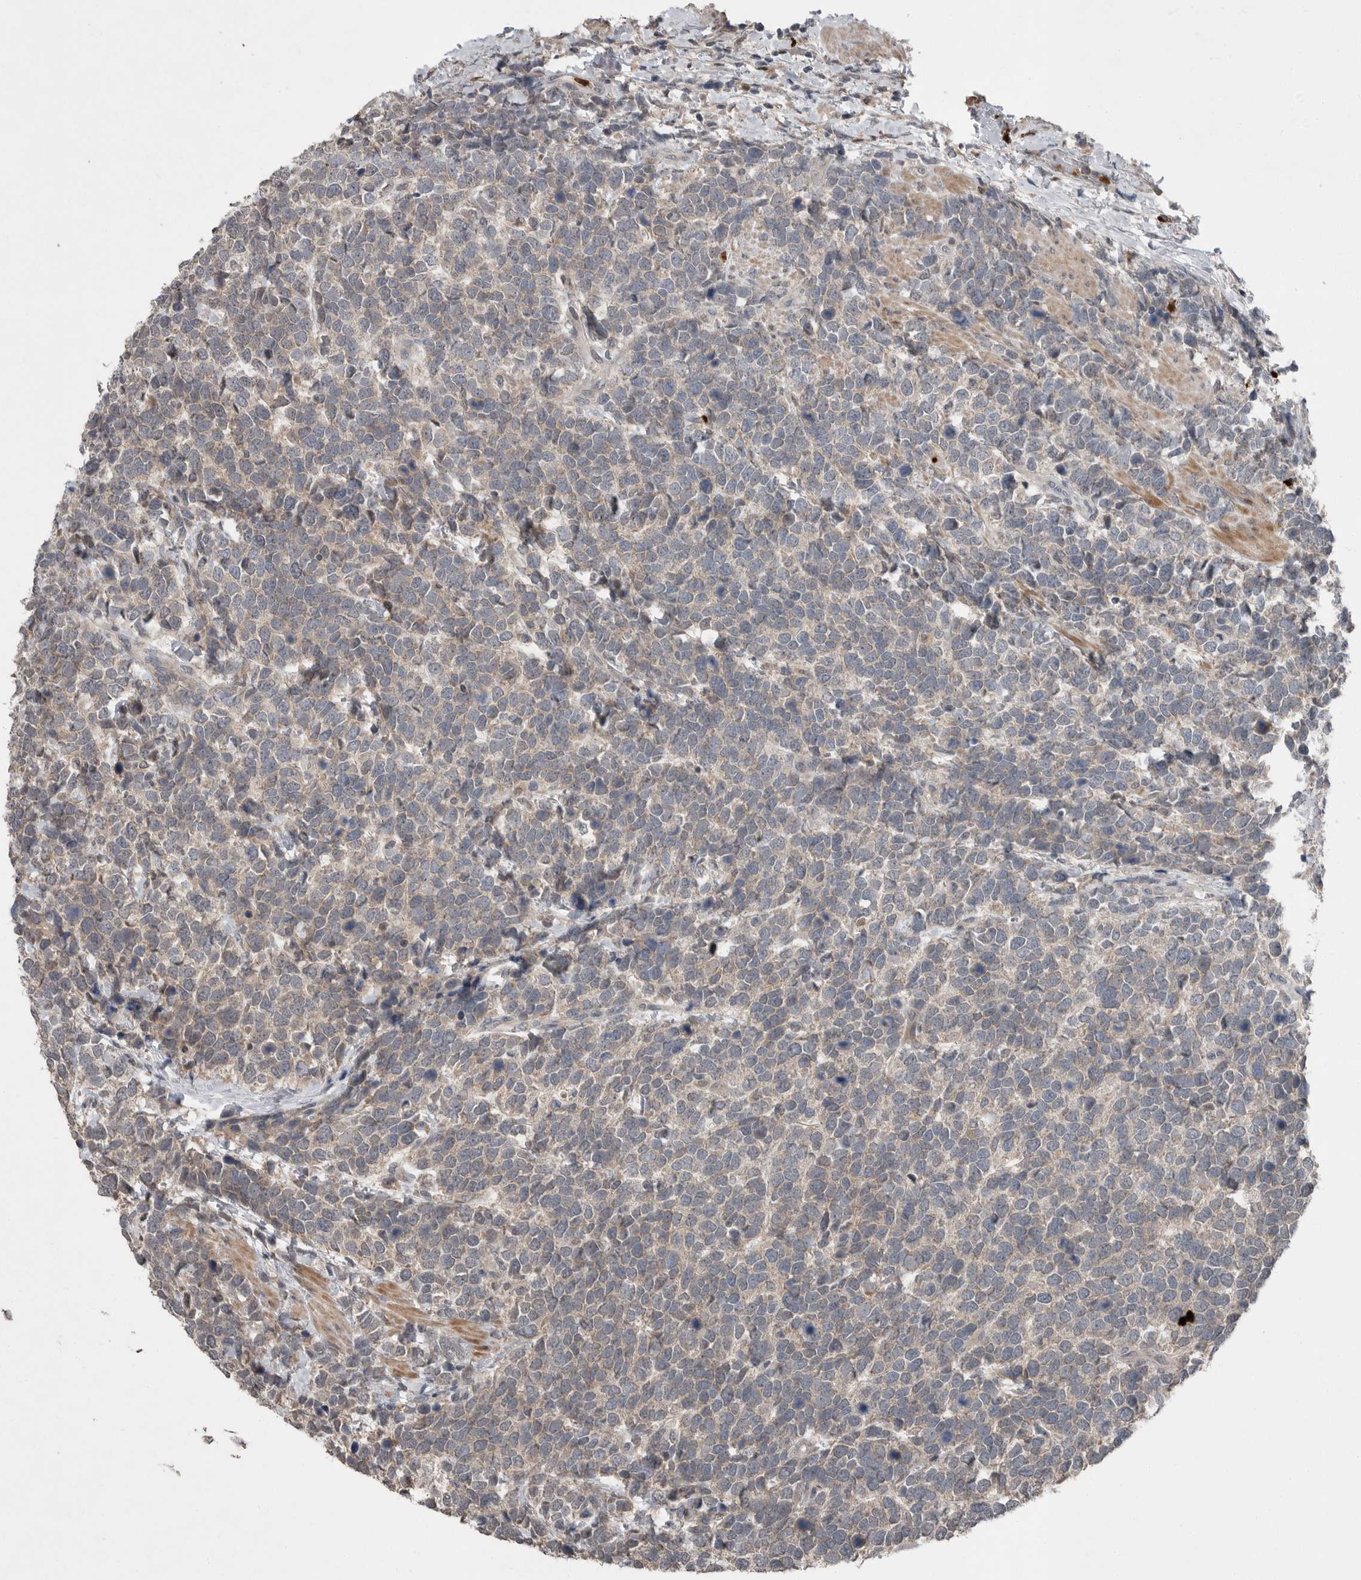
{"staining": {"intensity": "weak", "quantity": "<25%", "location": "cytoplasmic/membranous"}, "tissue": "urothelial cancer", "cell_type": "Tumor cells", "image_type": "cancer", "snomed": [{"axis": "morphology", "description": "Urothelial carcinoma, High grade"}, {"axis": "topography", "description": "Urinary bladder"}], "caption": "Protein analysis of high-grade urothelial carcinoma demonstrates no significant staining in tumor cells.", "gene": "SCP2", "patient": {"sex": "female", "age": 82}}